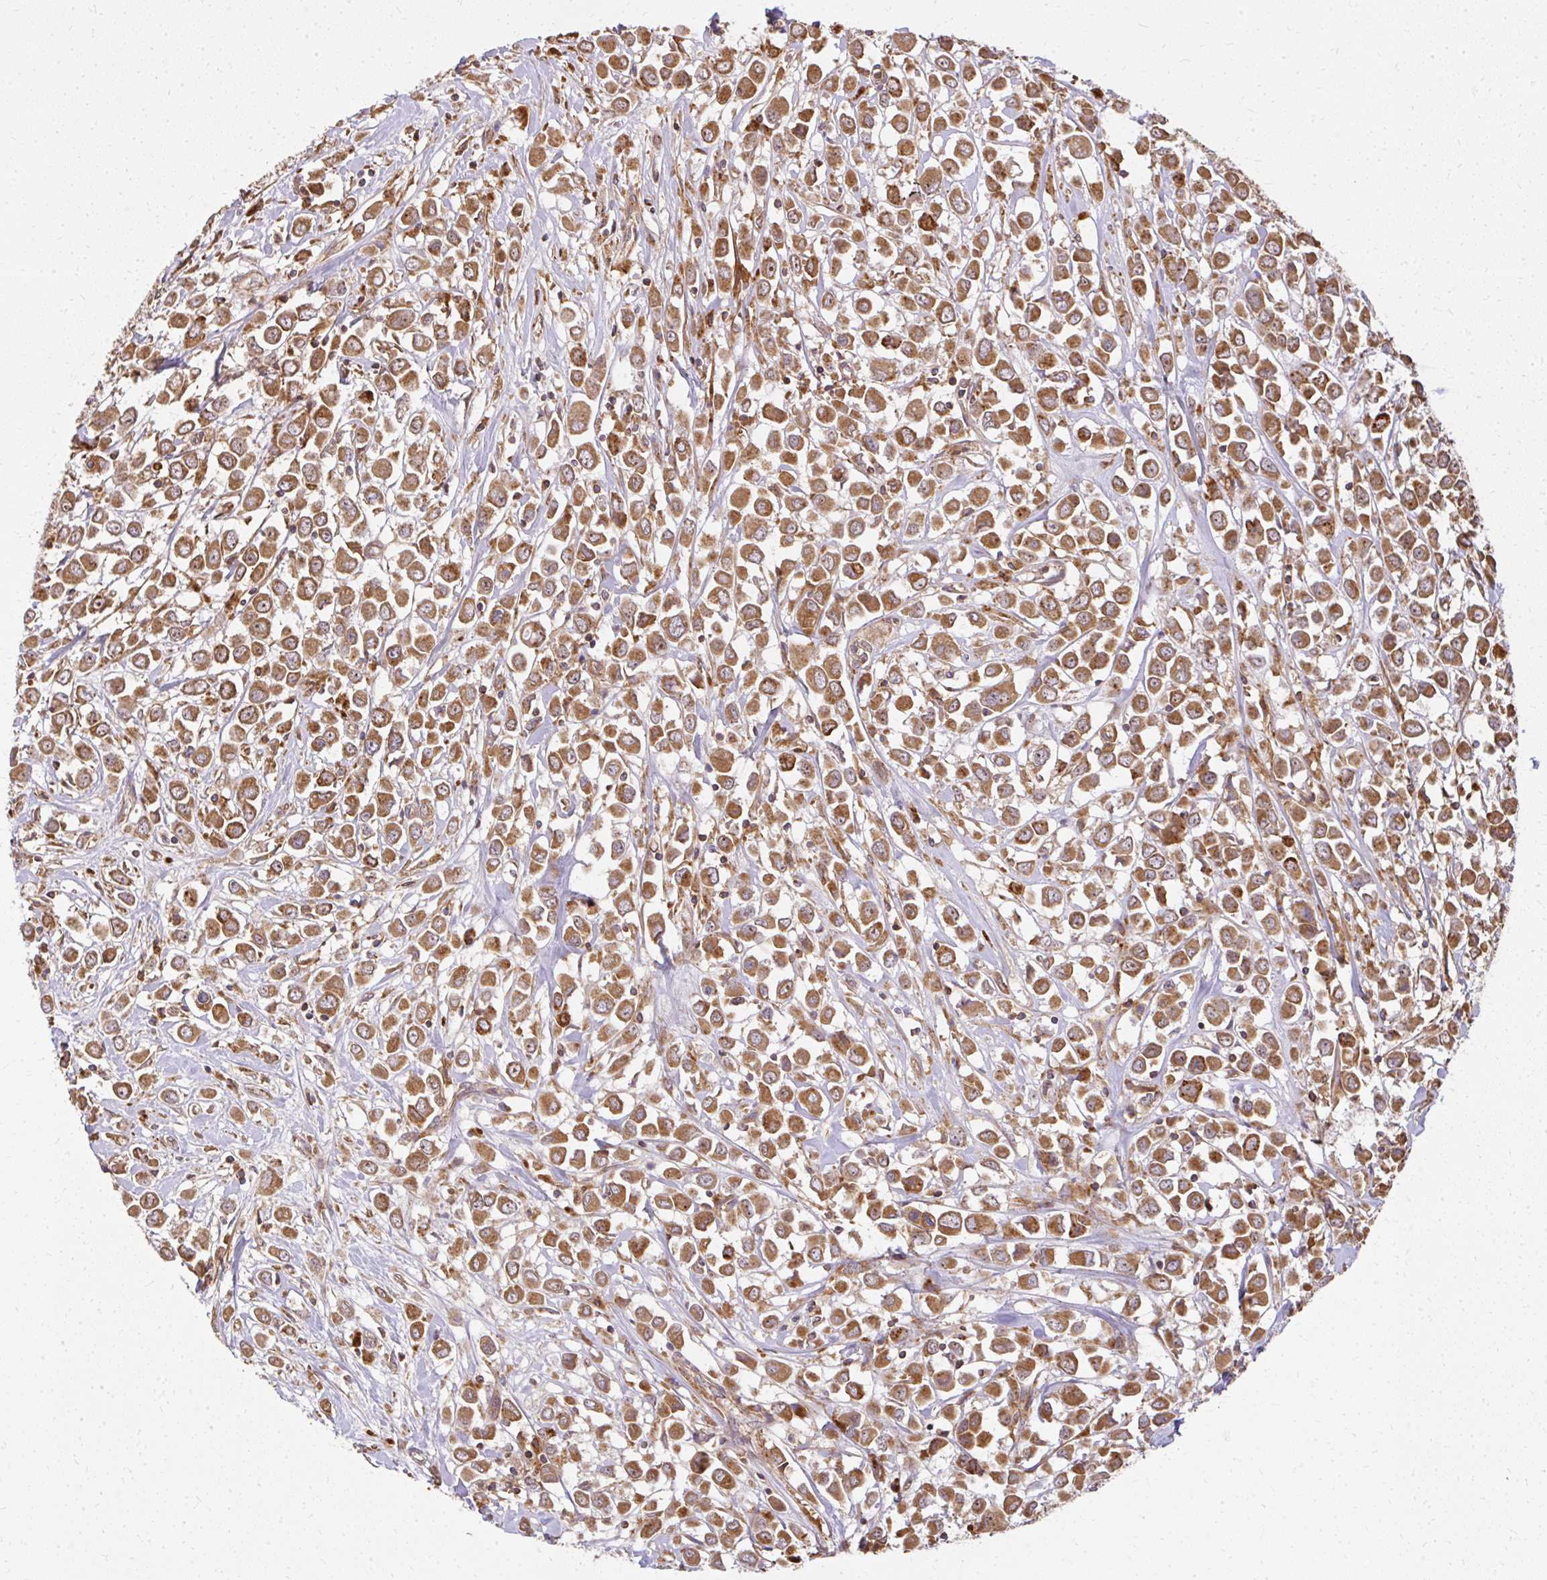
{"staining": {"intensity": "strong", "quantity": ">75%", "location": "cytoplasmic/membranous"}, "tissue": "breast cancer", "cell_type": "Tumor cells", "image_type": "cancer", "snomed": [{"axis": "morphology", "description": "Duct carcinoma"}, {"axis": "topography", "description": "Breast"}], "caption": "Strong cytoplasmic/membranous positivity is appreciated in about >75% of tumor cells in infiltrating ductal carcinoma (breast). (DAB (3,3'-diaminobenzidine) = brown stain, brightfield microscopy at high magnification).", "gene": "GNS", "patient": {"sex": "female", "age": 61}}